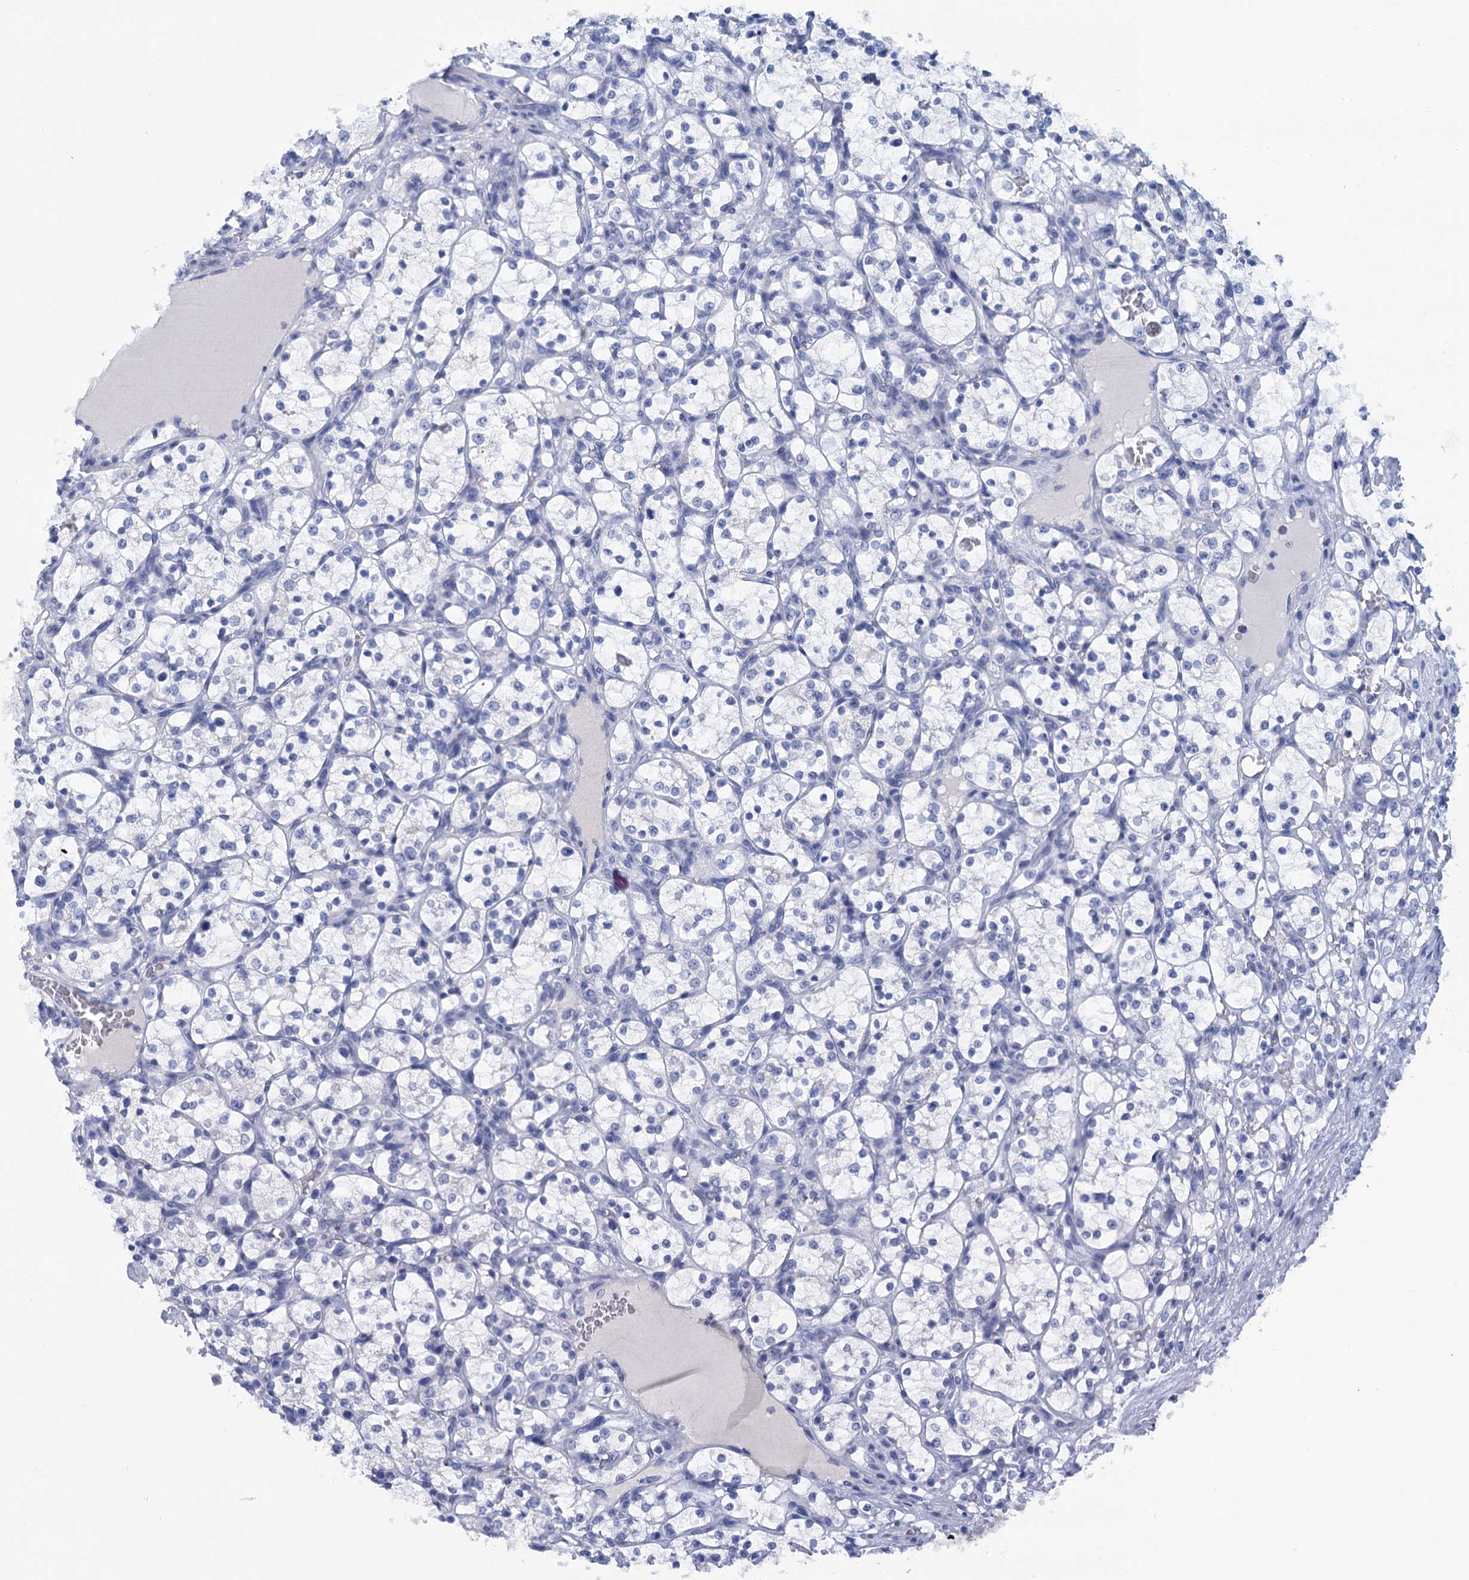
{"staining": {"intensity": "negative", "quantity": "none", "location": "none"}, "tissue": "renal cancer", "cell_type": "Tumor cells", "image_type": "cancer", "snomed": [{"axis": "morphology", "description": "Adenocarcinoma, NOS"}, {"axis": "topography", "description": "Kidney"}], "caption": "Histopathology image shows no significant protein expression in tumor cells of renal adenocarcinoma. (DAB immunohistochemistry, high magnification).", "gene": "MYOZ3", "patient": {"sex": "female", "age": 69}}